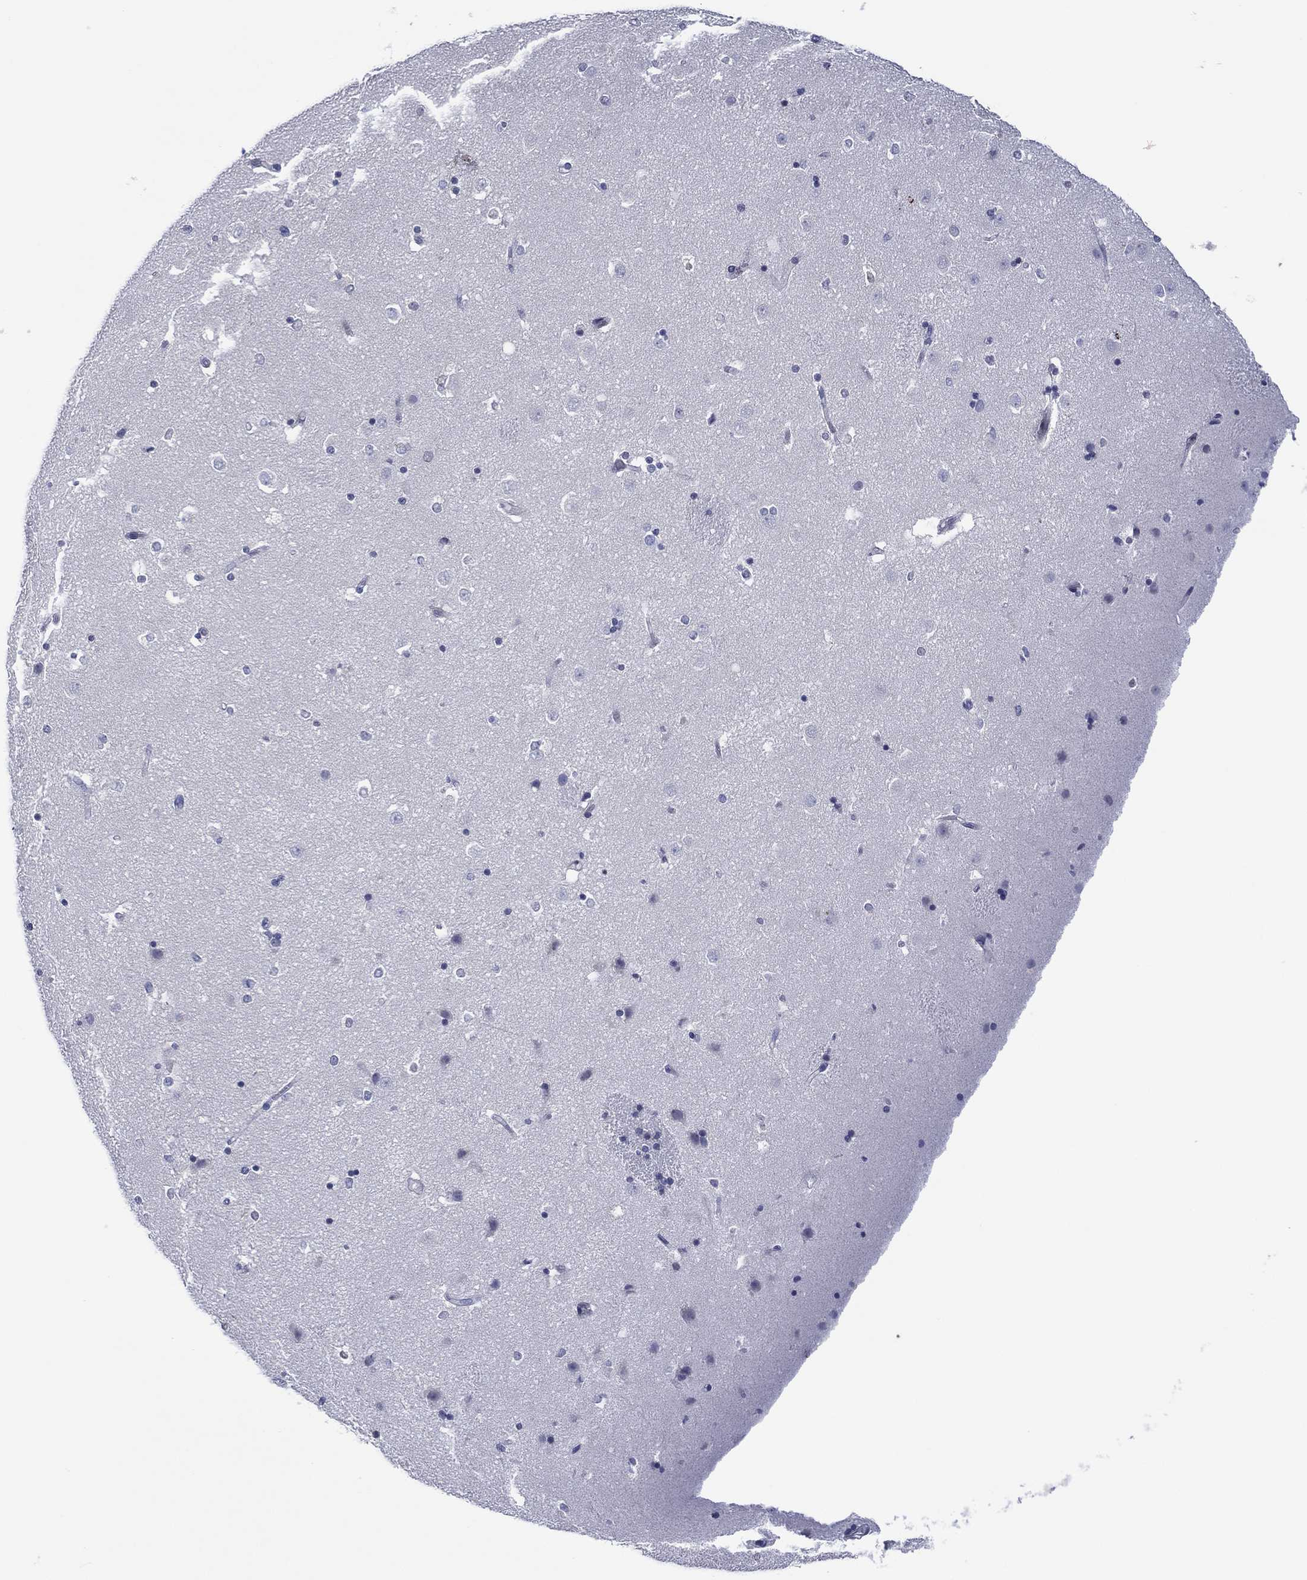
{"staining": {"intensity": "negative", "quantity": "none", "location": "none"}, "tissue": "caudate", "cell_type": "Glial cells", "image_type": "normal", "snomed": [{"axis": "morphology", "description": "Normal tissue, NOS"}, {"axis": "topography", "description": "Lateral ventricle wall"}], "caption": "High magnification brightfield microscopy of unremarkable caudate stained with DAB (brown) and counterstained with hematoxylin (blue): glial cells show no significant expression.", "gene": "TRIM31", "patient": {"sex": "male", "age": 51}}